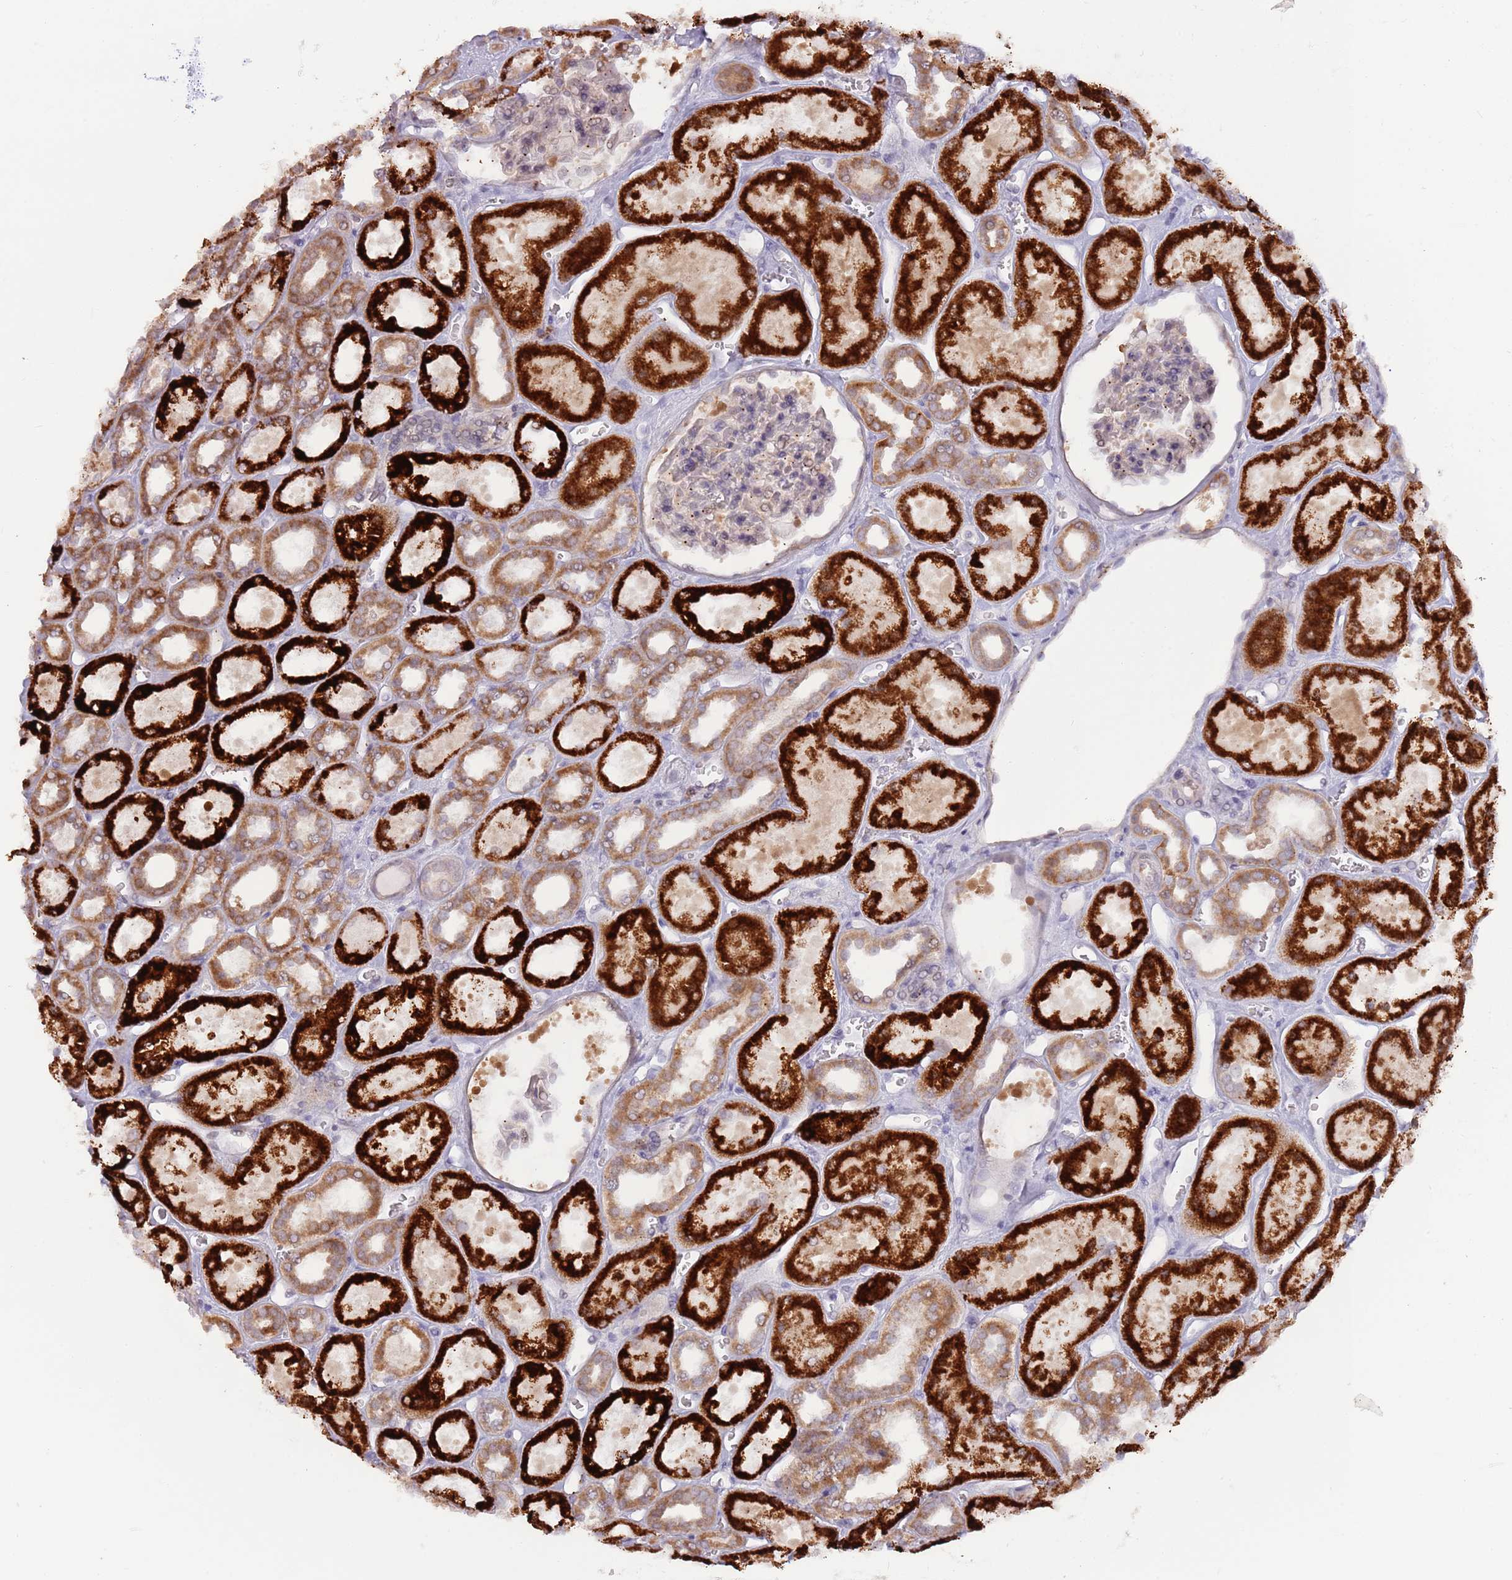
{"staining": {"intensity": "negative", "quantity": "none", "location": "none"}, "tissue": "kidney", "cell_type": "Cells in glomeruli", "image_type": "normal", "snomed": [{"axis": "morphology", "description": "Normal tissue, NOS"}, {"axis": "topography", "description": "Kidney"}], "caption": "Histopathology image shows no protein expression in cells in glomeruli of normal kidney.", "gene": "LDHD", "patient": {"sex": "female", "age": 41}}